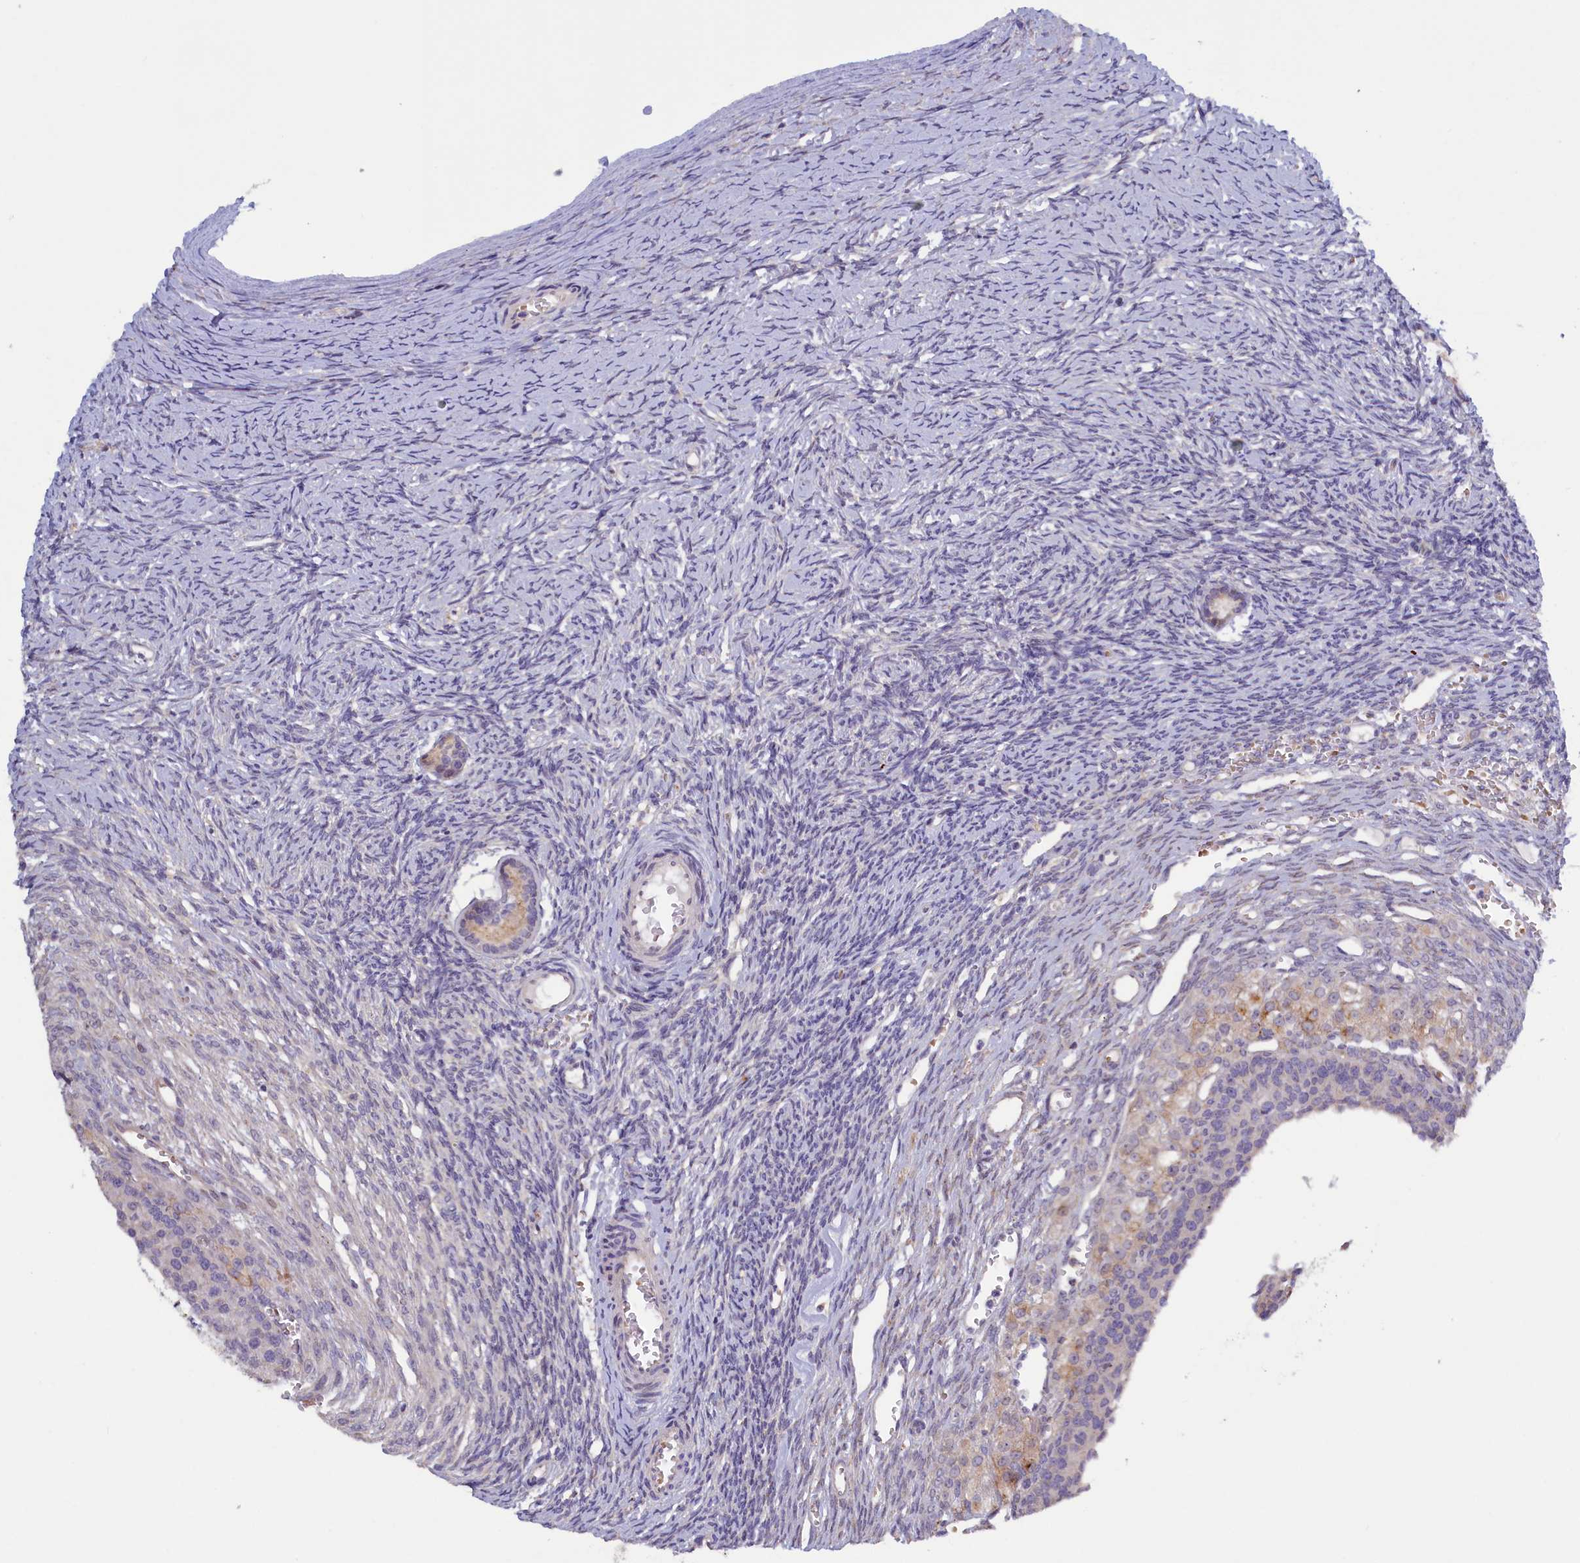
{"staining": {"intensity": "negative", "quantity": "none", "location": "none"}, "tissue": "ovary", "cell_type": "Follicle cells", "image_type": "normal", "snomed": [{"axis": "morphology", "description": "Normal tissue, NOS"}, {"axis": "topography", "description": "Ovary"}], "caption": "Image shows no protein positivity in follicle cells of benign ovary.", "gene": "HYKK", "patient": {"sex": "female", "age": 39}}